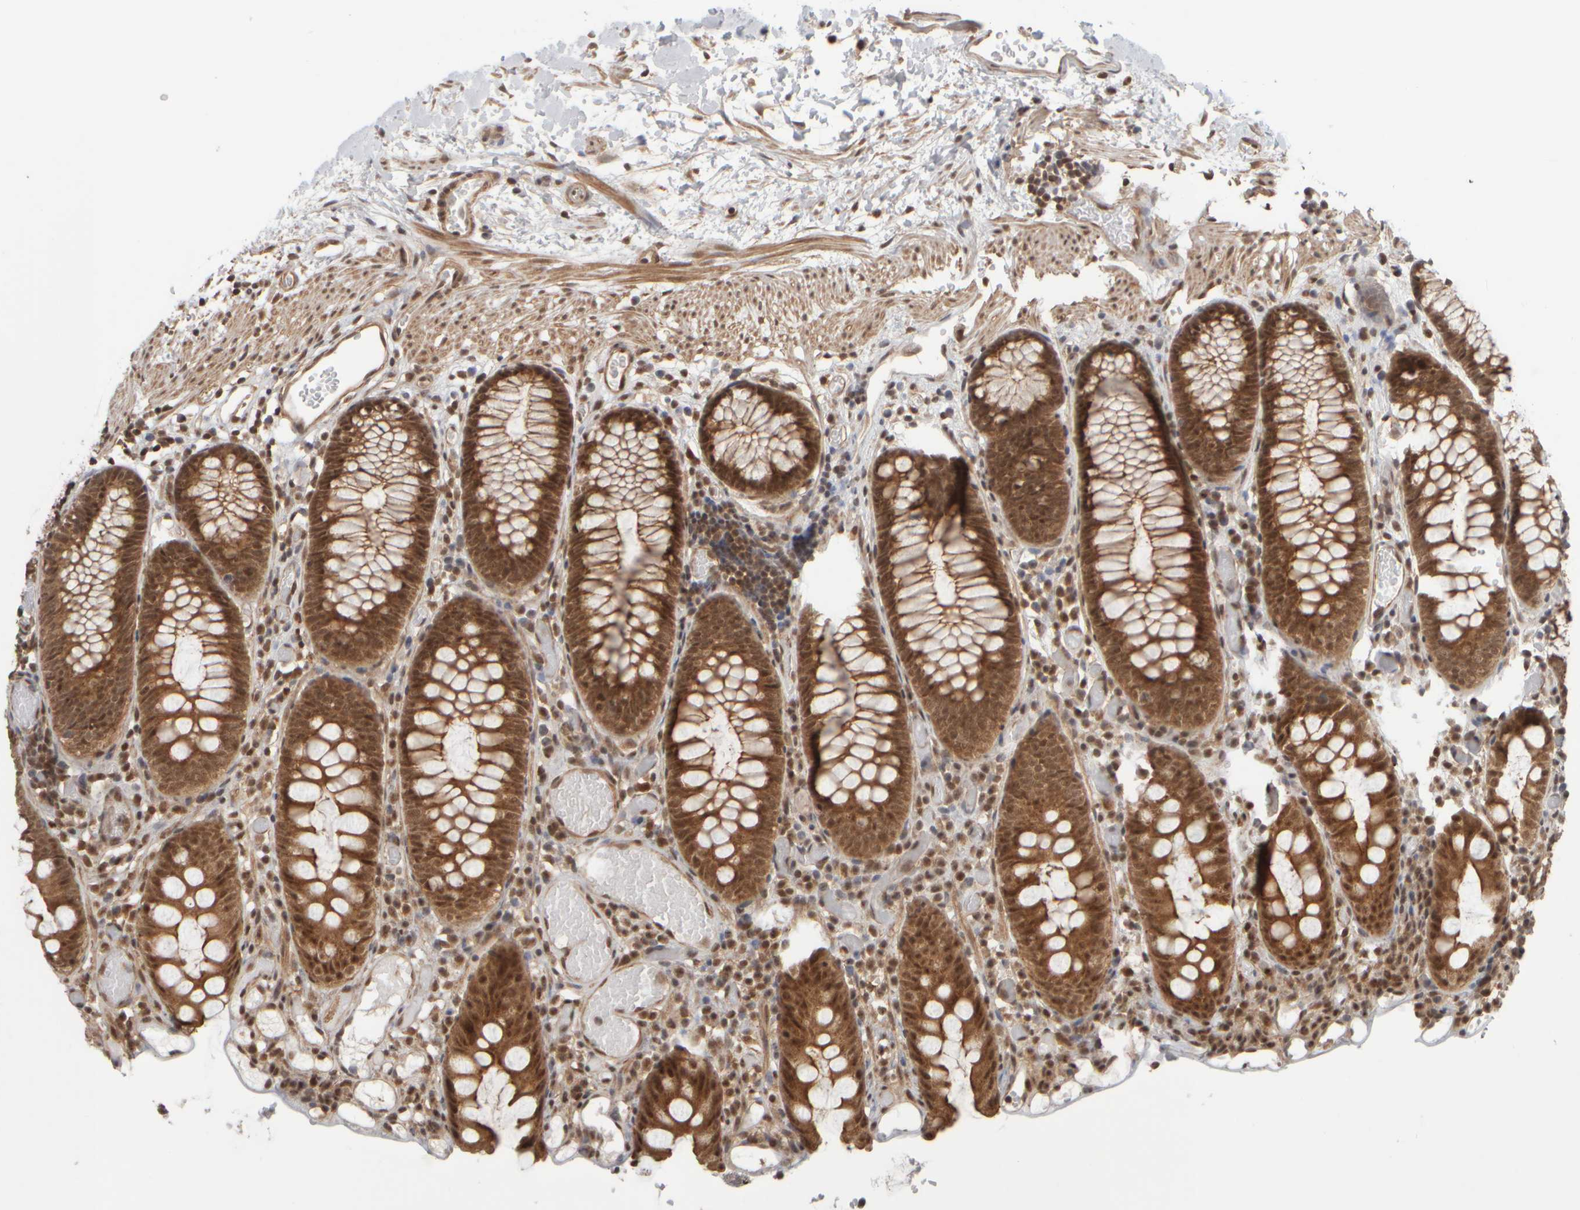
{"staining": {"intensity": "moderate", "quantity": ">75%", "location": "cytoplasmic/membranous,nuclear"}, "tissue": "colon", "cell_type": "Endothelial cells", "image_type": "normal", "snomed": [{"axis": "morphology", "description": "Normal tissue, NOS"}, {"axis": "topography", "description": "Colon"}], "caption": "There is medium levels of moderate cytoplasmic/membranous,nuclear positivity in endothelial cells of unremarkable colon, as demonstrated by immunohistochemical staining (brown color).", "gene": "SYNRG", "patient": {"sex": "male", "age": 14}}